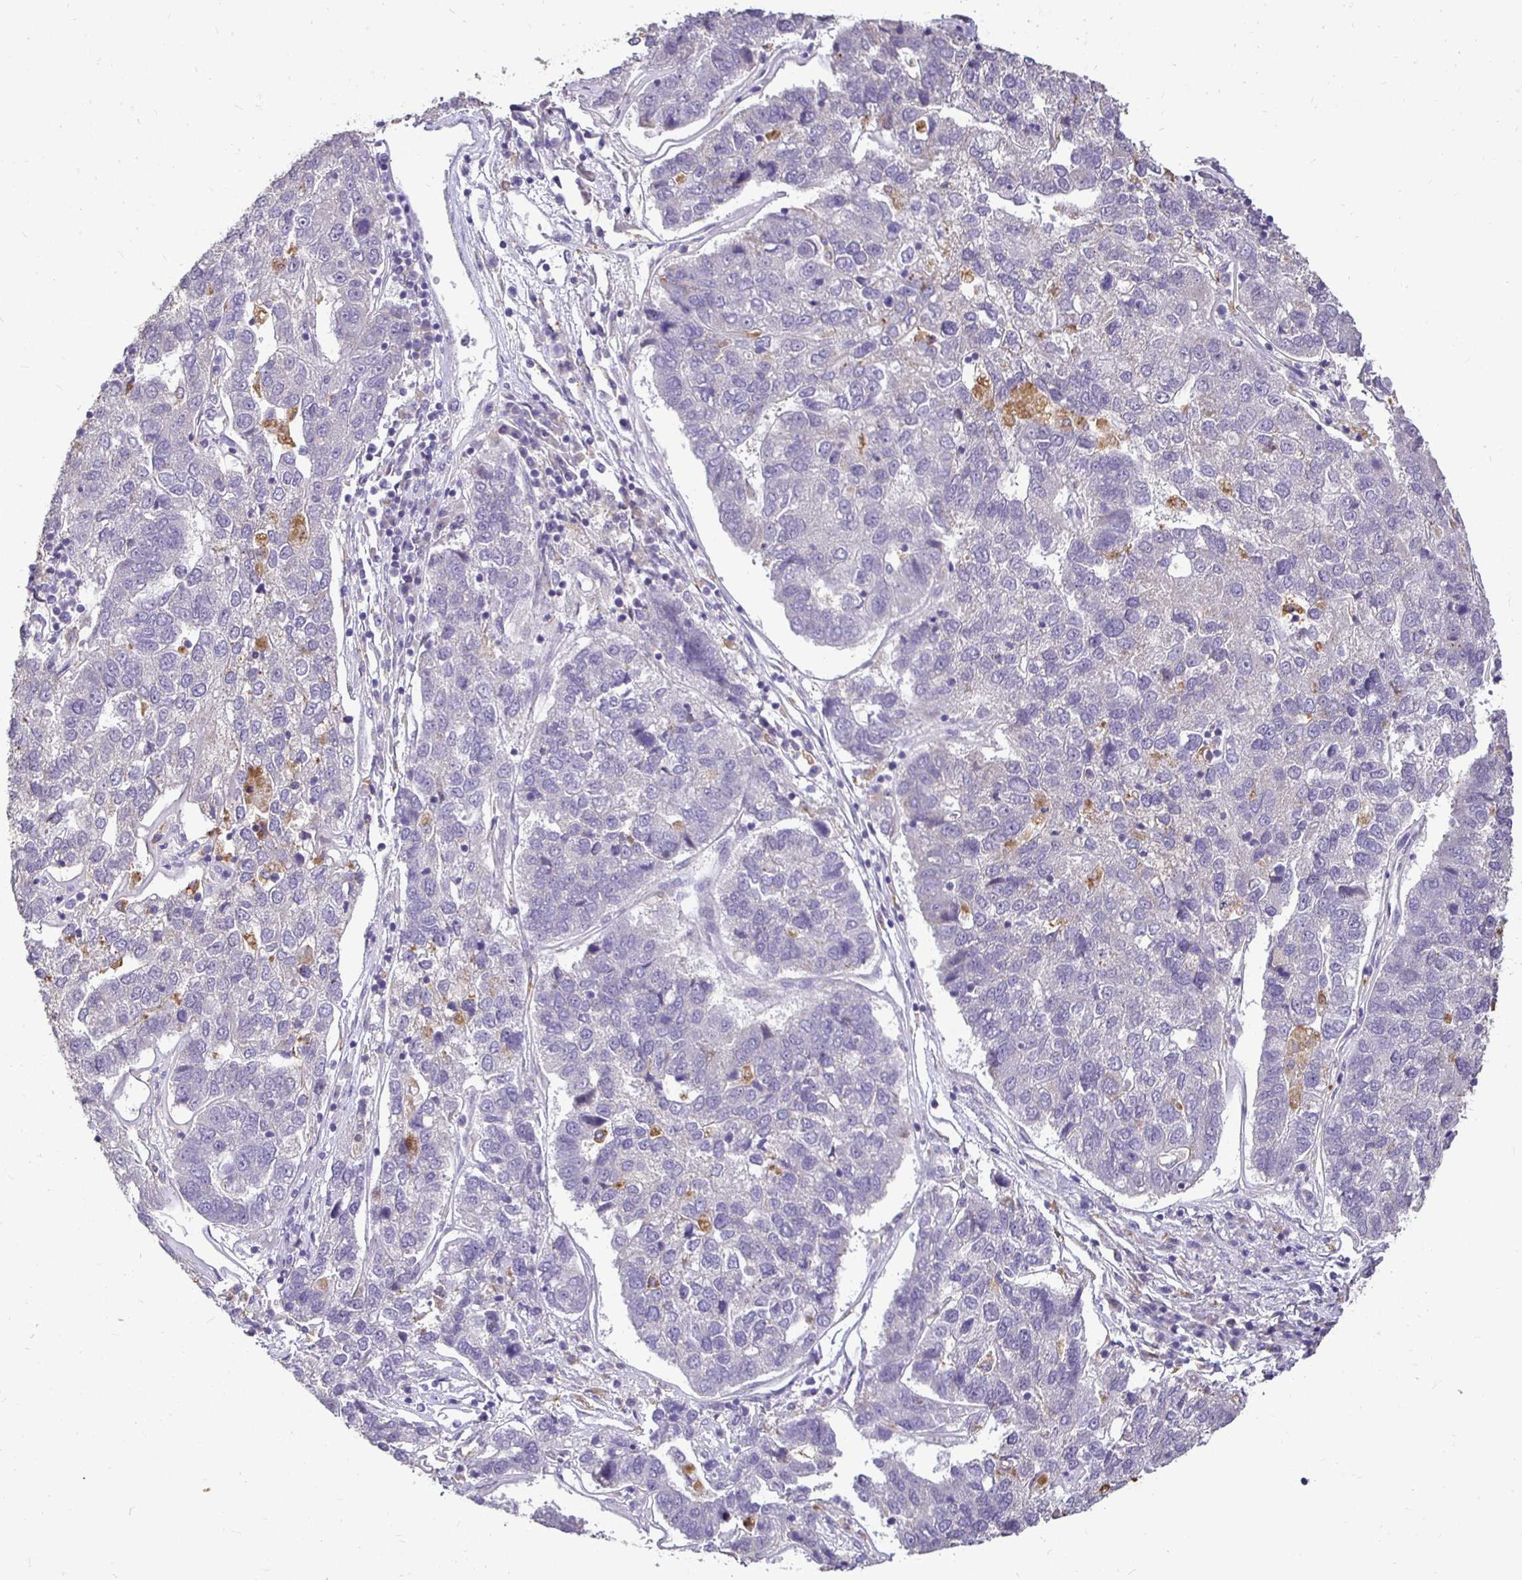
{"staining": {"intensity": "negative", "quantity": "none", "location": "none"}, "tissue": "pancreatic cancer", "cell_type": "Tumor cells", "image_type": "cancer", "snomed": [{"axis": "morphology", "description": "Adenocarcinoma, NOS"}, {"axis": "topography", "description": "Pancreas"}], "caption": "This is an immunohistochemistry micrograph of pancreatic cancer (adenocarcinoma). There is no staining in tumor cells.", "gene": "RHEBL1", "patient": {"sex": "female", "age": 61}}